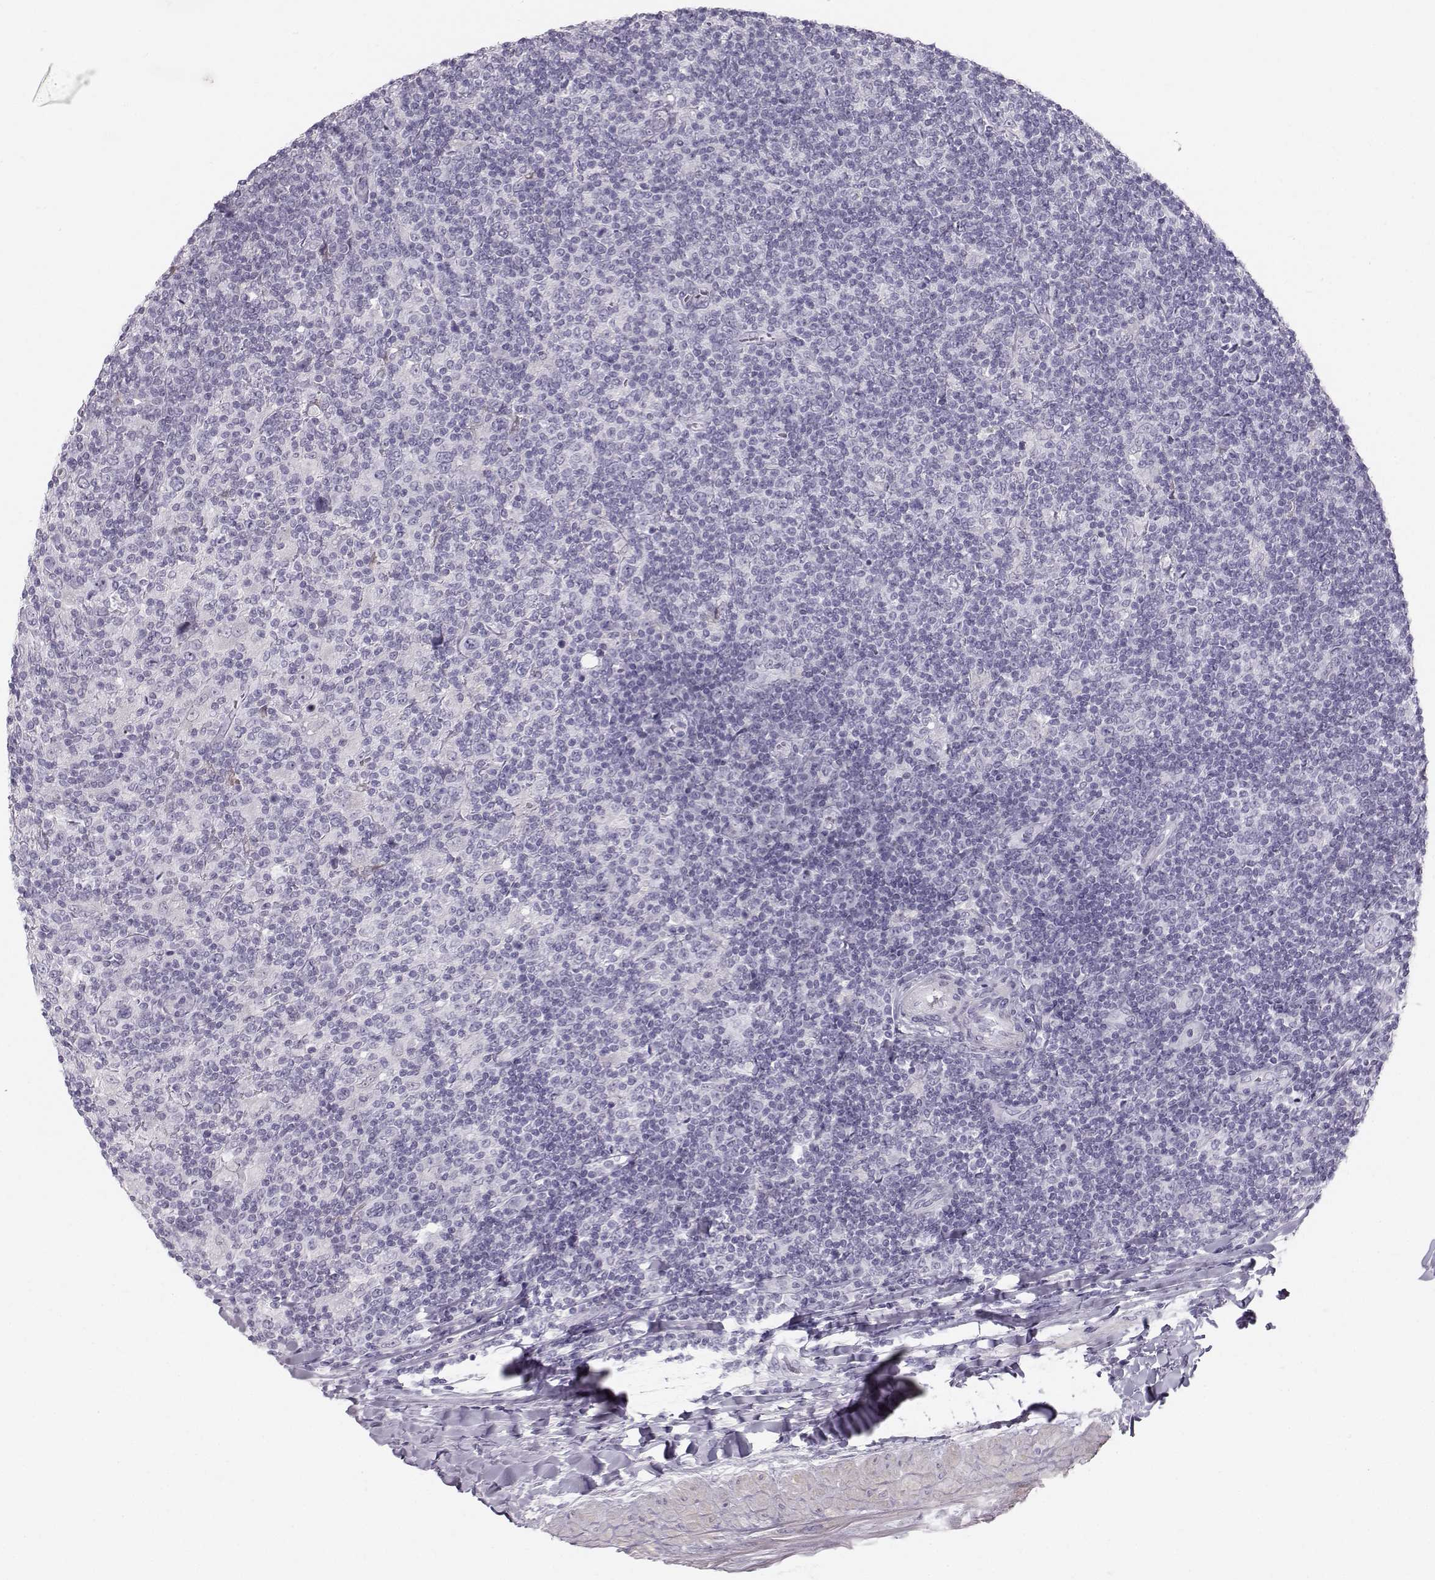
{"staining": {"intensity": "negative", "quantity": "none", "location": "none"}, "tissue": "lymphoma", "cell_type": "Tumor cells", "image_type": "cancer", "snomed": [{"axis": "morphology", "description": "Hodgkin's disease, NOS"}, {"axis": "topography", "description": "Lymph node"}], "caption": "Immunohistochemistry of lymphoma exhibits no staining in tumor cells.", "gene": "CASR", "patient": {"sex": "male", "age": 40}}